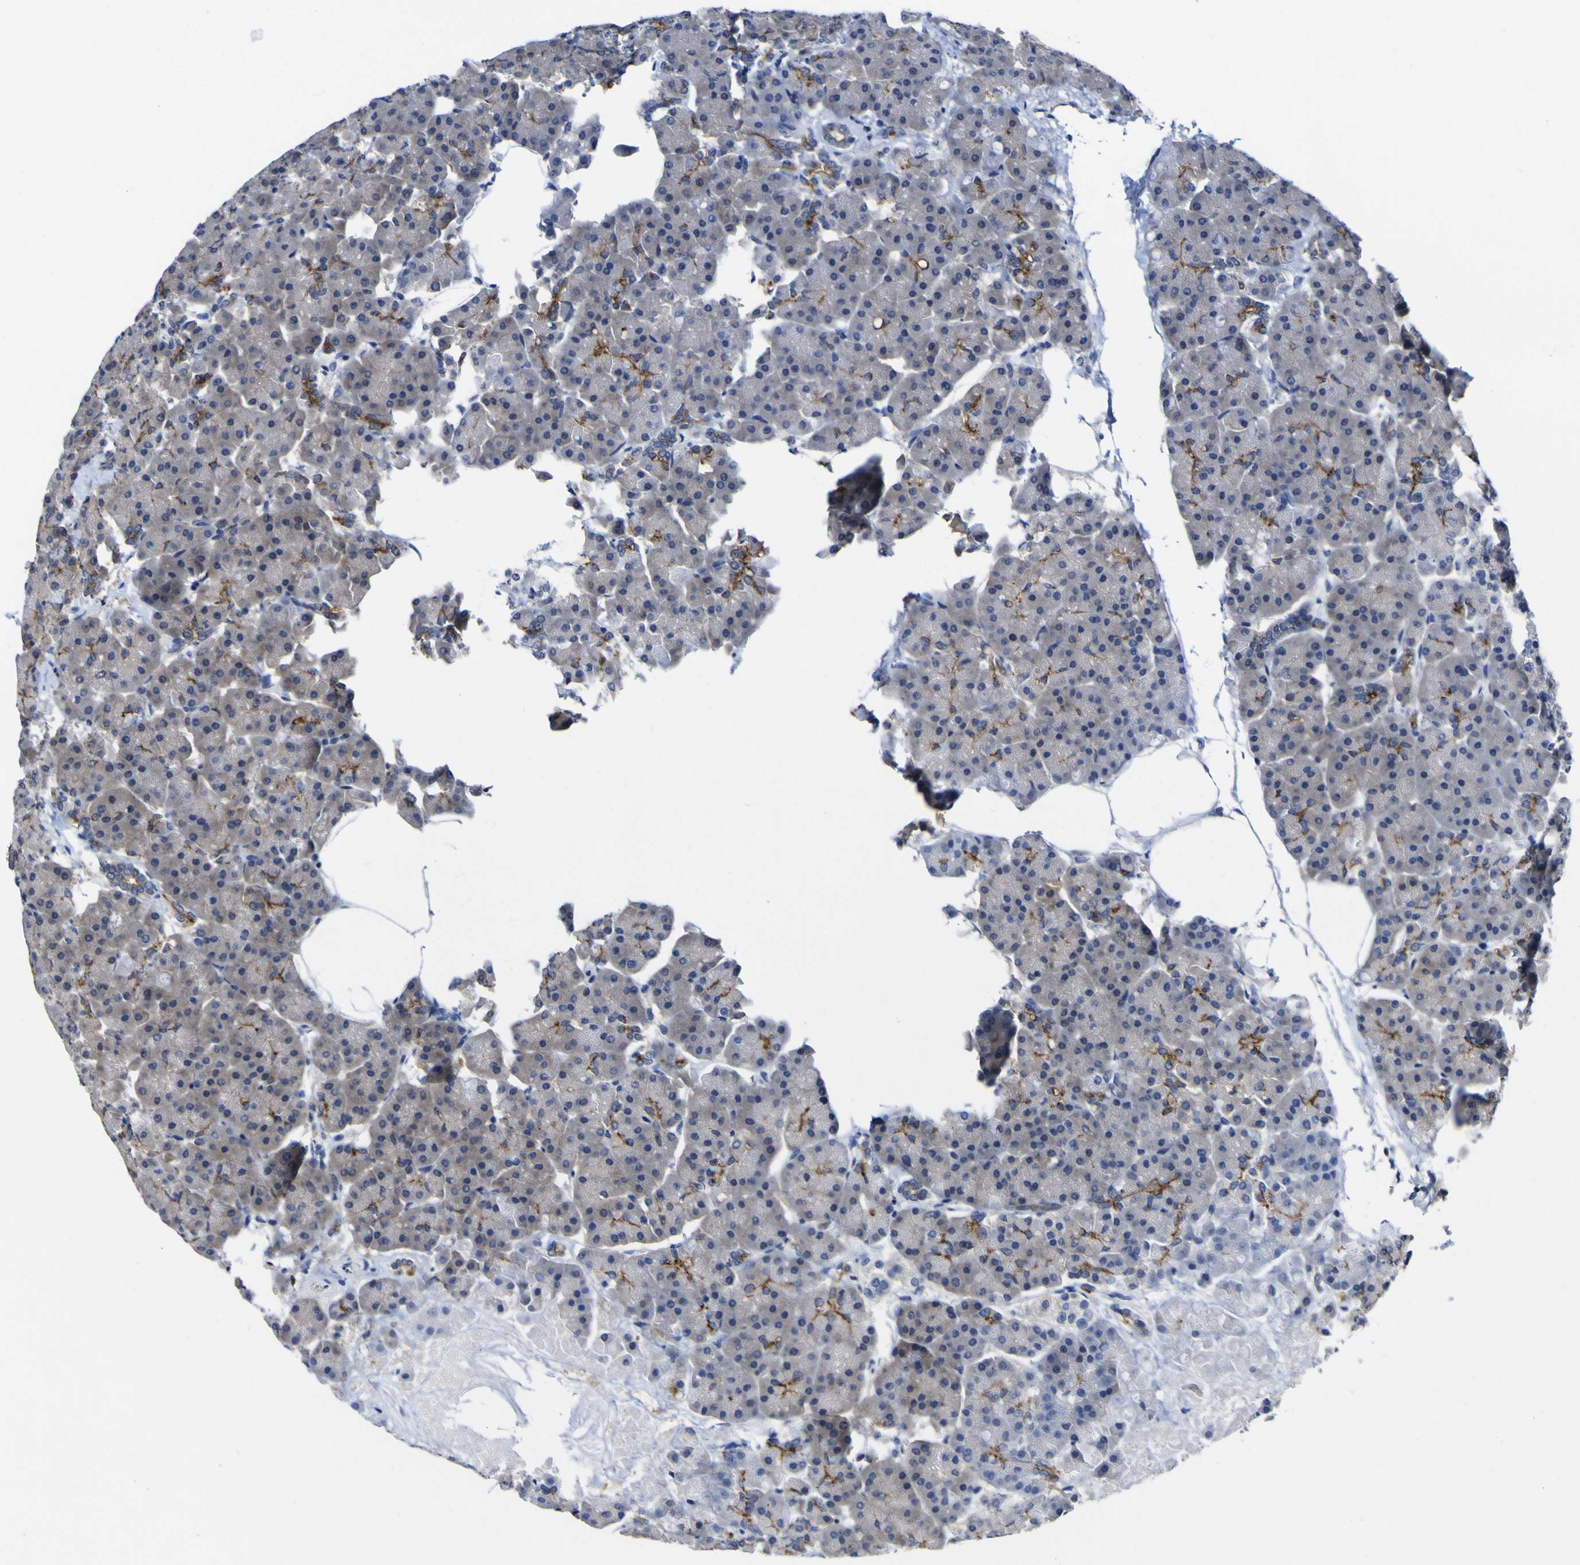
{"staining": {"intensity": "moderate", "quantity": "<25%", "location": "cytoplasmic/membranous"}, "tissue": "pancreas", "cell_type": "Exocrine glandular cells", "image_type": "normal", "snomed": [{"axis": "morphology", "description": "Normal tissue, NOS"}, {"axis": "topography", "description": "Pancreas"}], "caption": "Immunohistochemistry (IHC) staining of unremarkable pancreas, which demonstrates low levels of moderate cytoplasmic/membranous expression in about <25% of exocrine glandular cells indicating moderate cytoplasmic/membranous protein positivity. The staining was performed using DAB (brown) for protein detection and nuclei were counterstained in hematoxylin (blue).", "gene": "CASP6", "patient": {"sex": "female", "age": 70}}